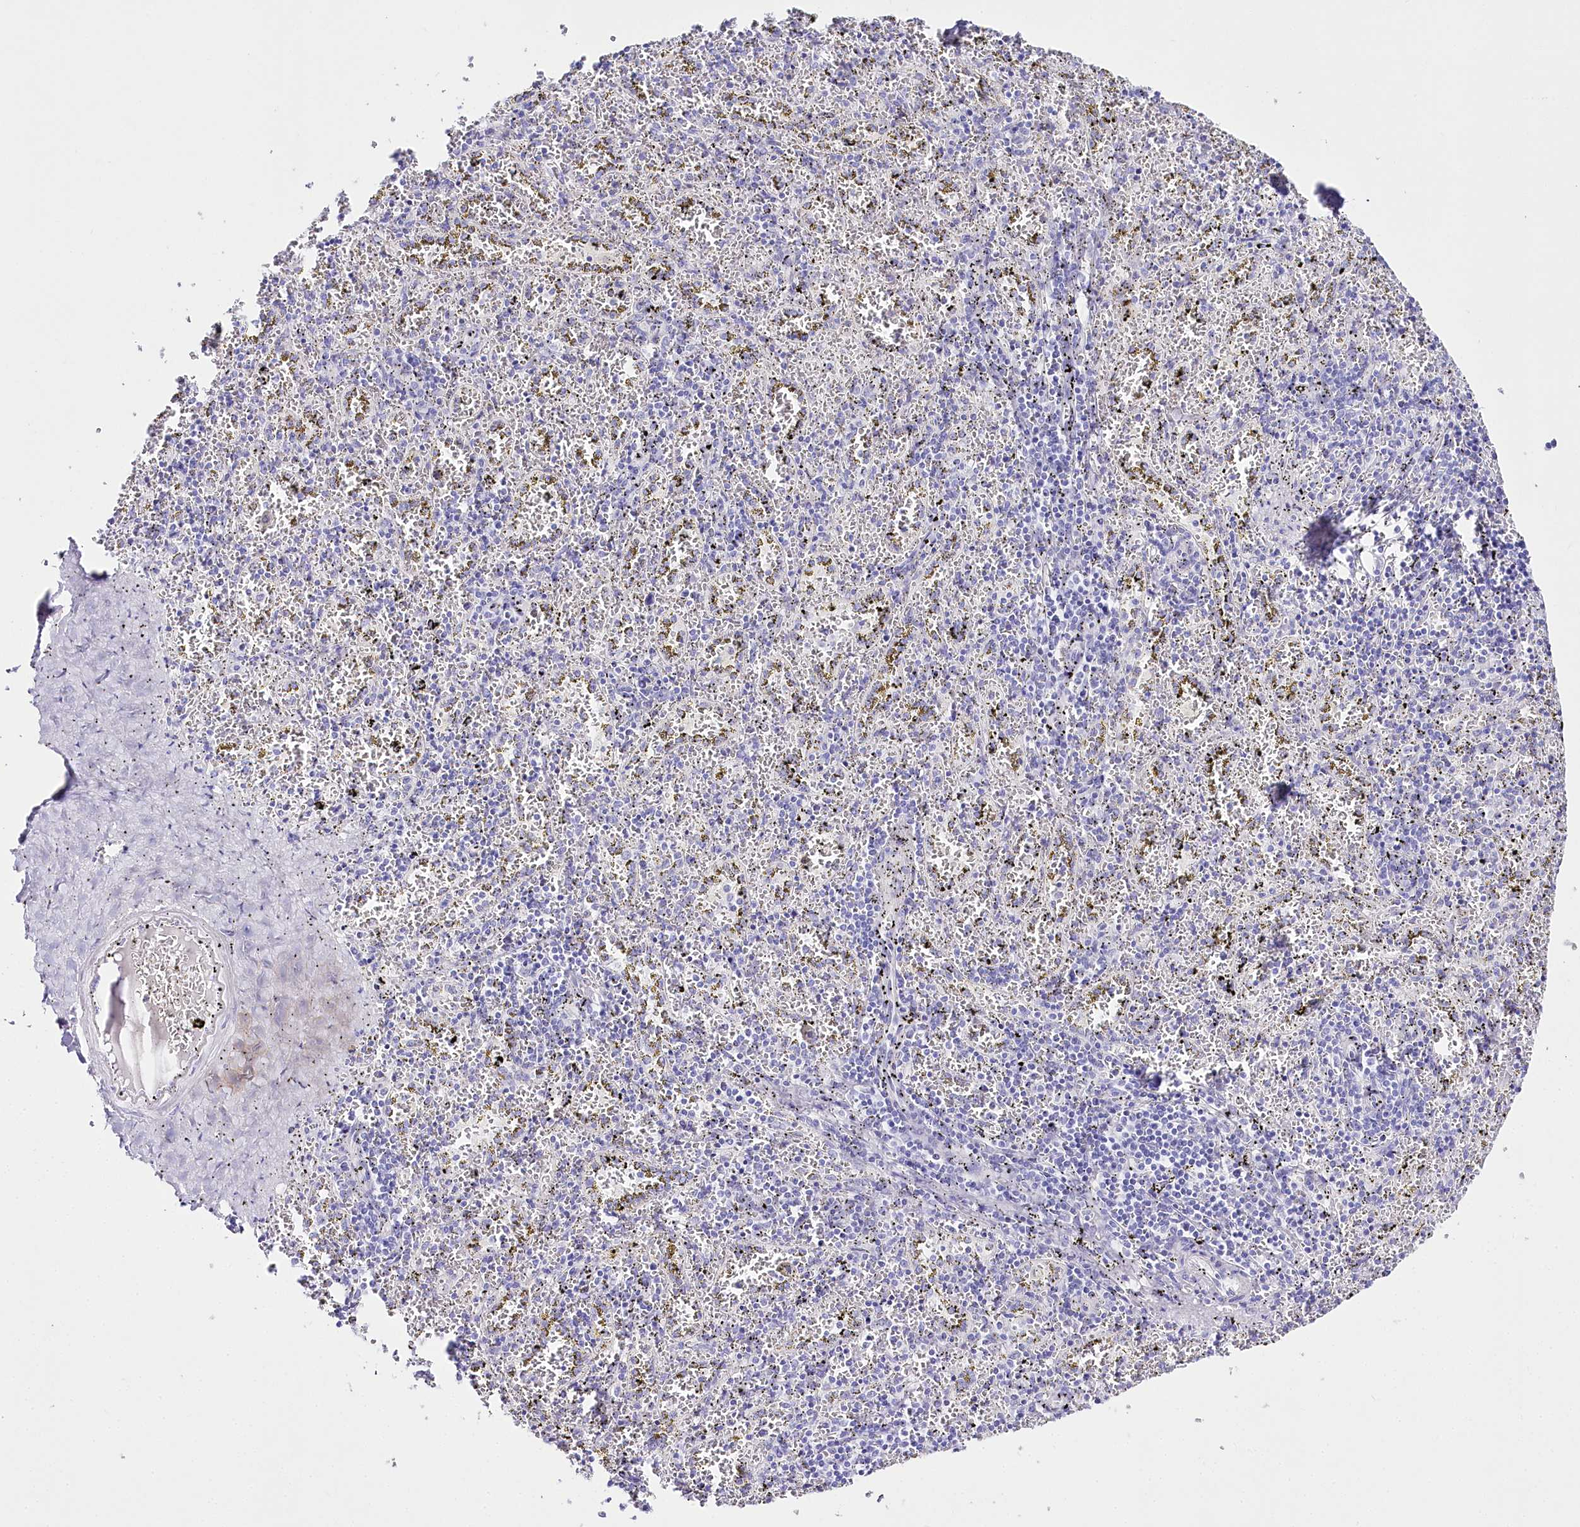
{"staining": {"intensity": "negative", "quantity": "none", "location": "none"}, "tissue": "spleen", "cell_type": "Cells in red pulp", "image_type": "normal", "snomed": [{"axis": "morphology", "description": "Normal tissue, NOS"}, {"axis": "topography", "description": "Spleen"}], "caption": "IHC photomicrograph of benign spleen stained for a protein (brown), which shows no positivity in cells in red pulp. The staining was performed using DAB to visualize the protein expression in brown, while the nuclei were stained in blue with hematoxylin (Magnification: 20x).", "gene": "CSN3", "patient": {"sex": "male", "age": 11}}